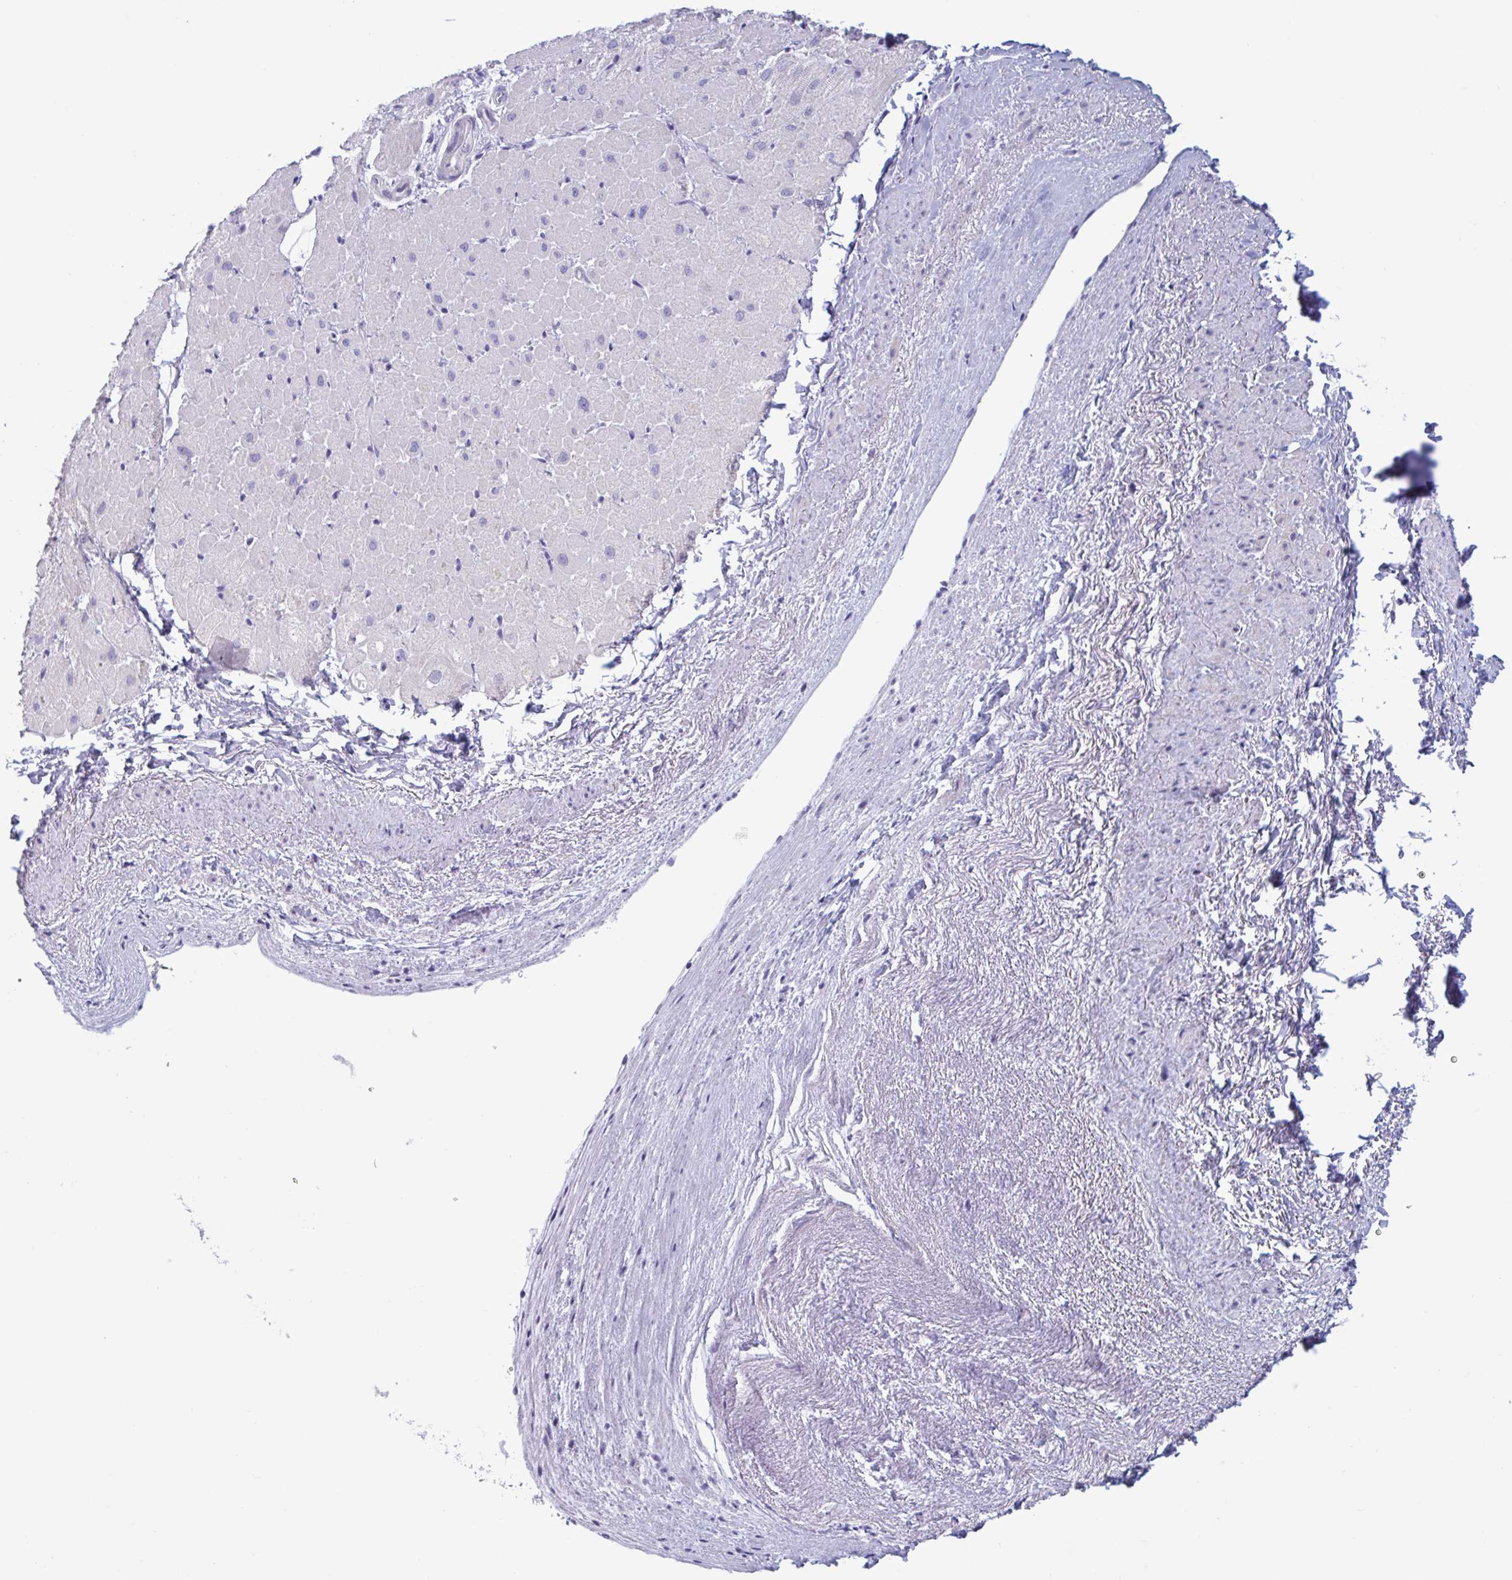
{"staining": {"intensity": "negative", "quantity": "none", "location": "none"}, "tissue": "heart muscle", "cell_type": "Cardiomyocytes", "image_type": "normal", "snomed": [{"axis": "morphology", "description": "Normal tissue, NOS"}, {"axis": "topography", "description": "Heart"}], "caption": "A high-resolution micrograph shows IHC staining of unremarkable heart muscle, which displays no significant positivity in cardiomyocytes.", "gene": "NAA30", "patient": {"sex": "male", "age": 62}}